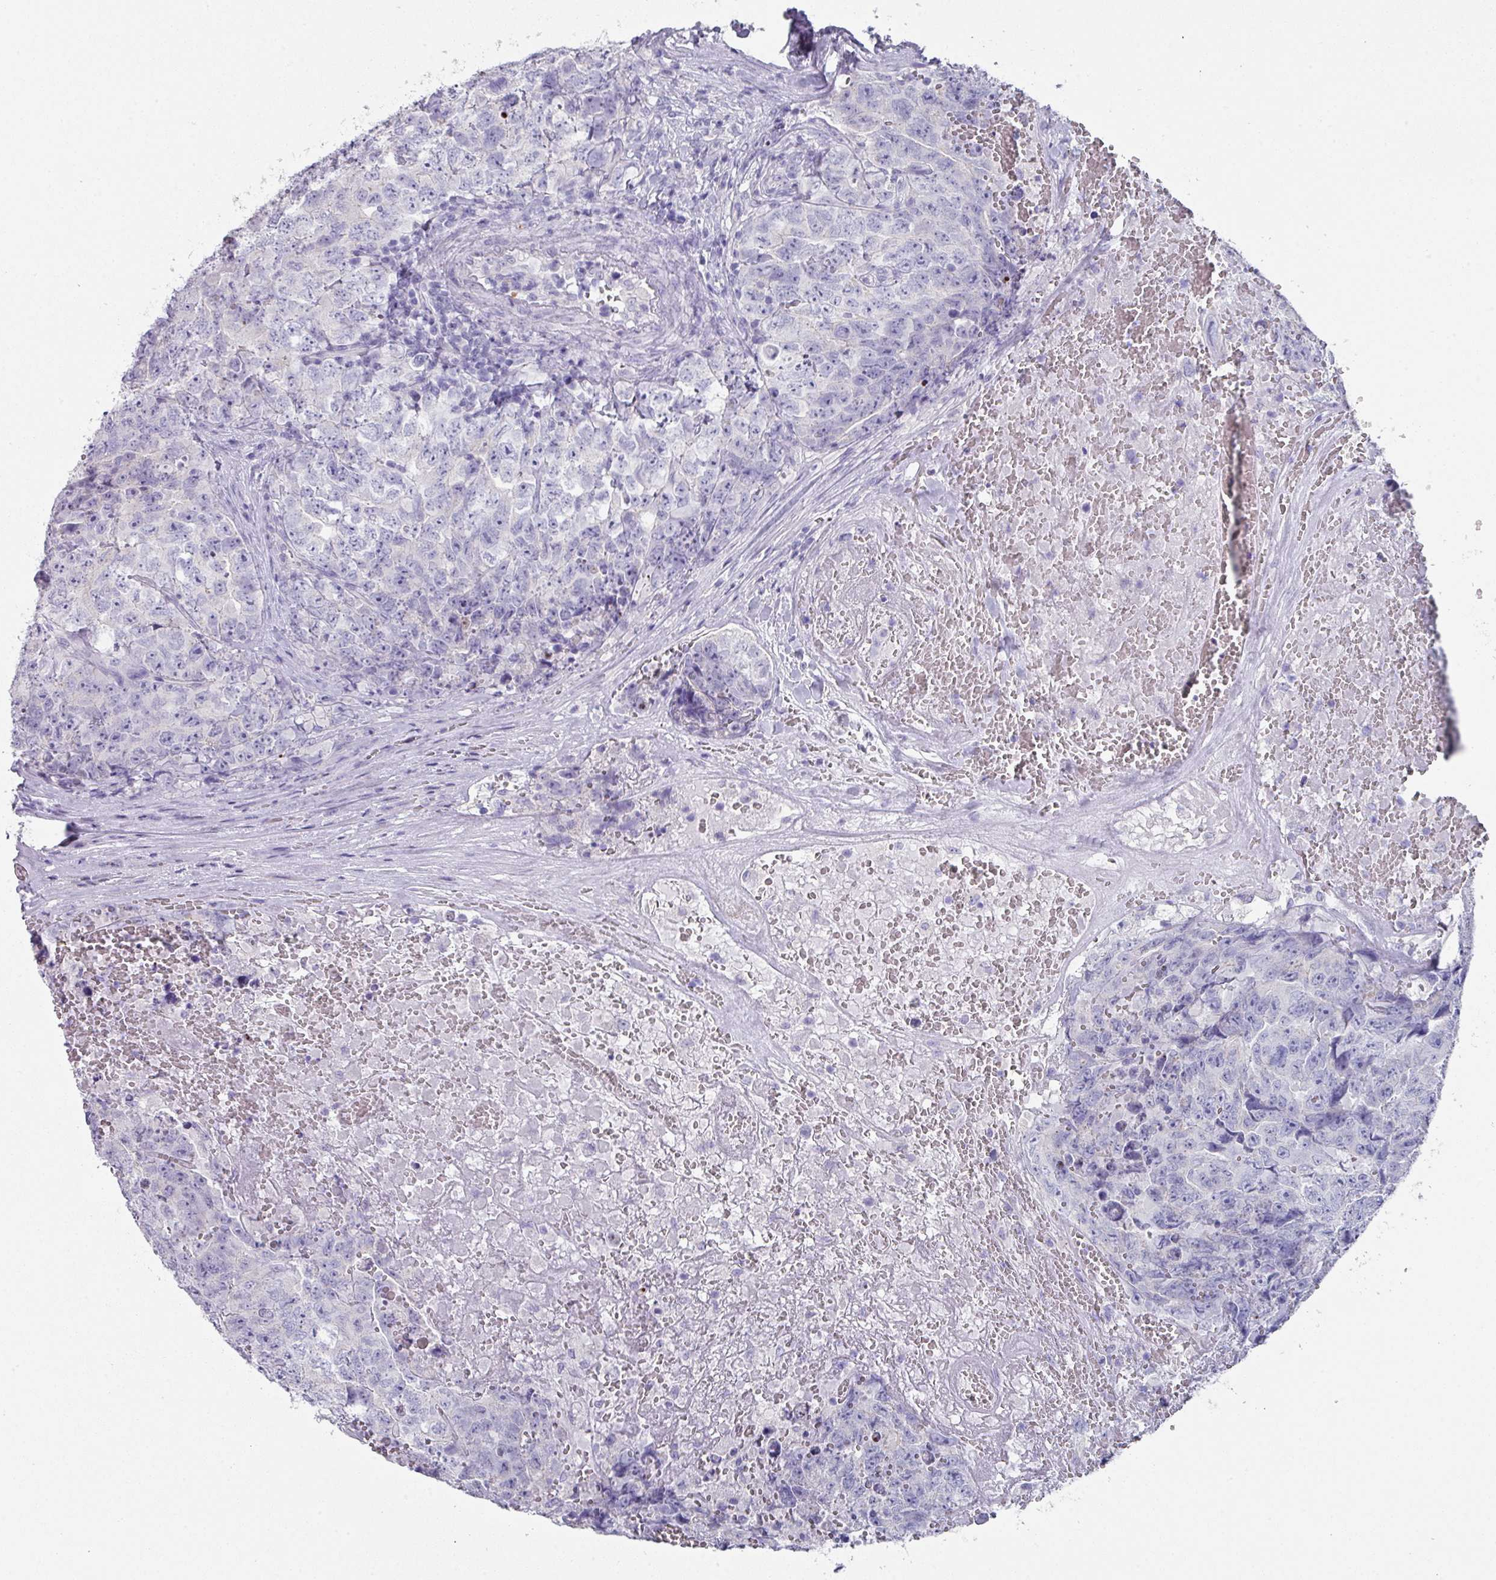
{"staining": {"intensity": "negative", "quantity": "none", "location": "none"}, "tissue": "testis cancer", "cell_type": "Tumor cells", "image_type": "cancer", "snomed": [{"axis": "morphology", "description": "Seminoma, NOS"}, {"axis": "morphology", "description": "Teratoma, malignant, NOS"}, {"axis": "topography", "description": "Testis"}], "caption": "High magnification brightfield microscopy of testis cancer stained with DAB (3,3'-diaminobenzidine) (brown) and counterstained with hematoxylin (blue): tumor cells show no significant expression. The staining is performed using DAB (3,3'-diaminobenzidine) brown chromogen with nuclei counter-stained in using hematoxylin.", "gene": "PEX10", "patient": {"sex": "male", "age": 34}}